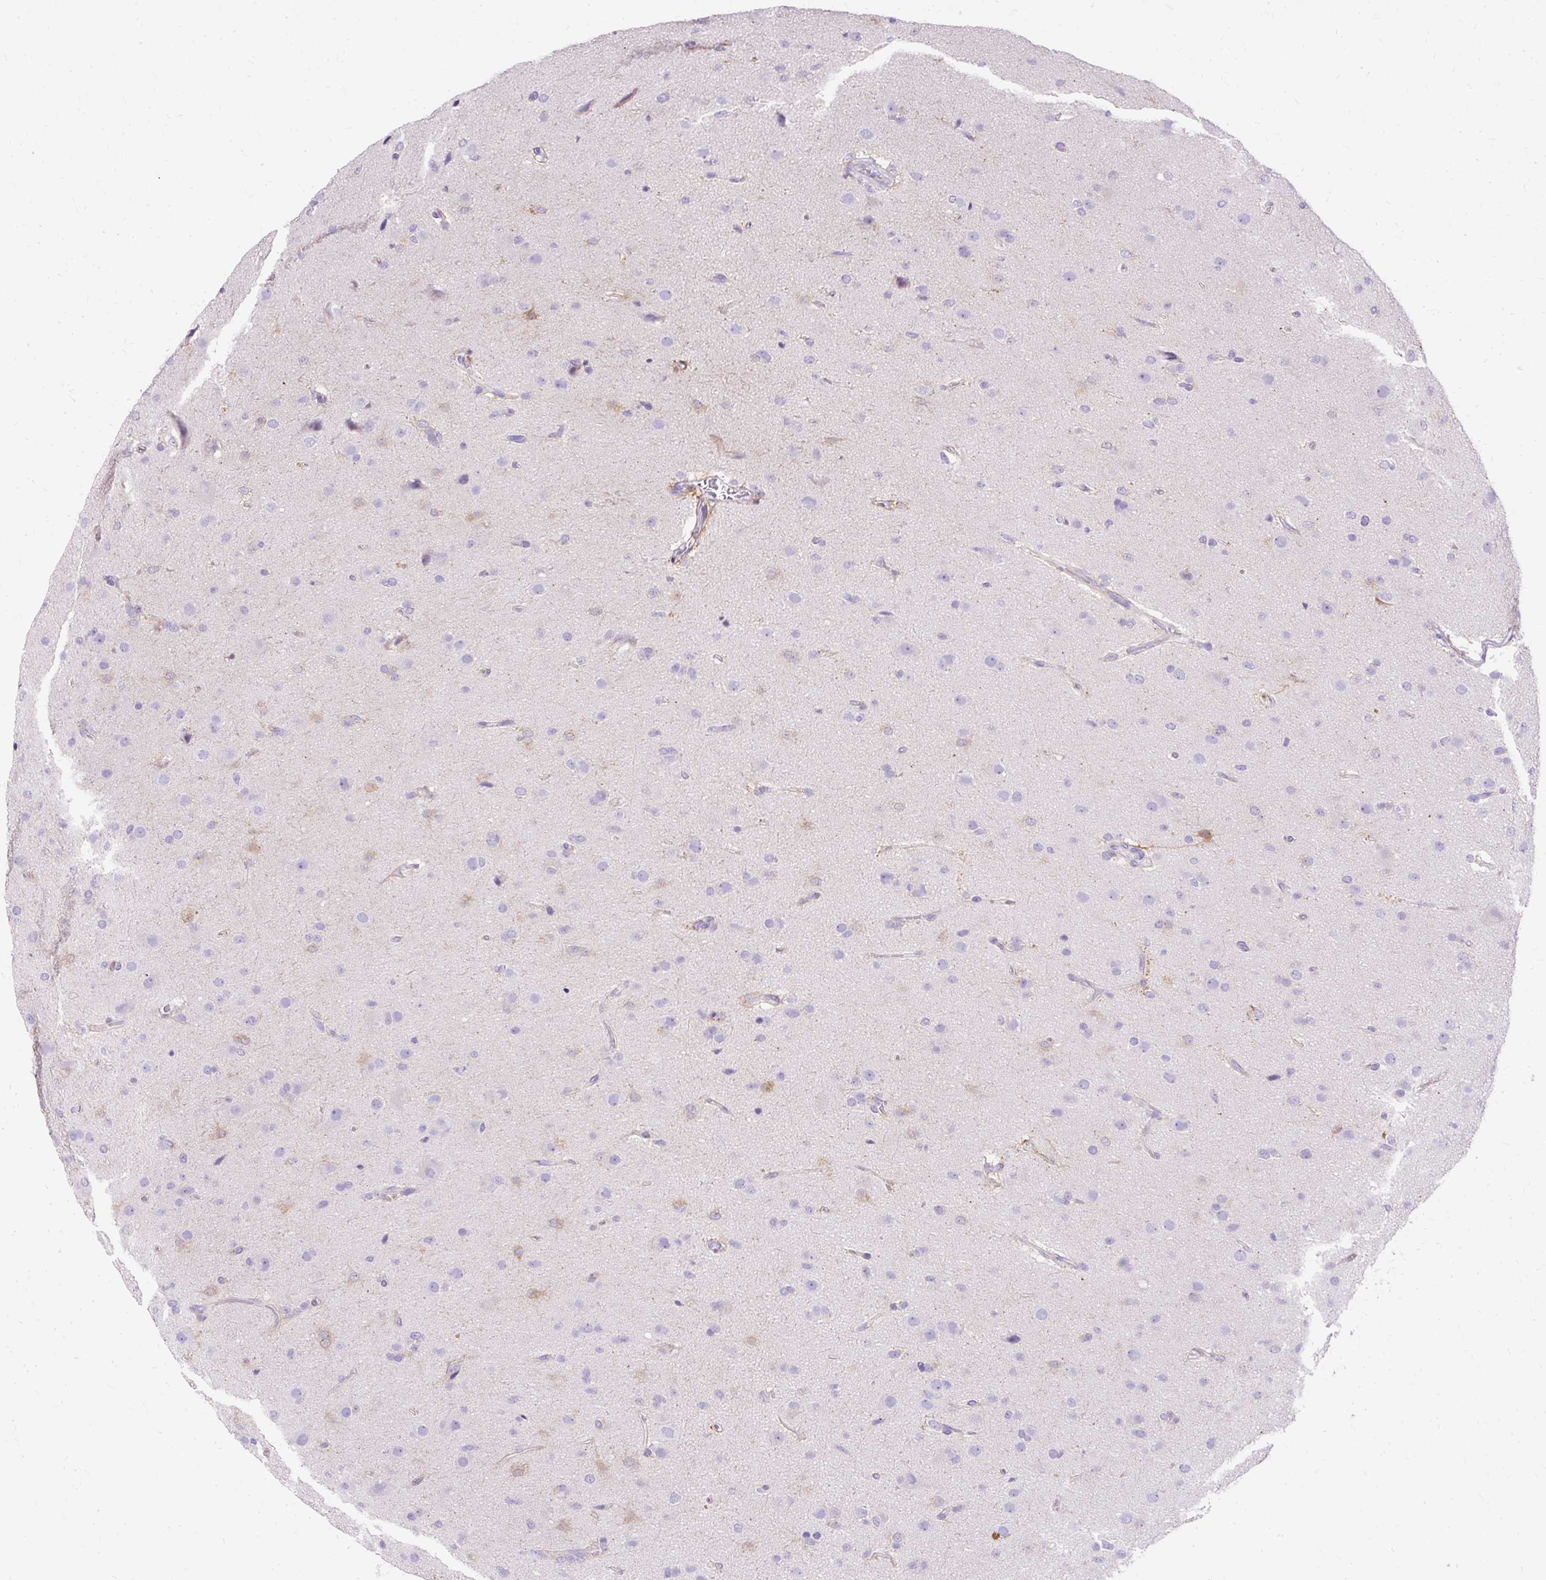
{"staining": {"intensity": "negative", "quantity": "none", "location": "none"}, "tissue": "glioma", "cell_type": "Tumor cells", "image_type": "cancer", "snomed": [{"axis": "morphology", "description": "Glioma, malignant, Low grade"}, {"axis": "topography", "description": "Brain"}], "caption": "A micrograph of glioma stained for a protein displays no brown staining in tumor cells.", "gene": "MYO6", "patient": {"sex": "male", "age": 65}}